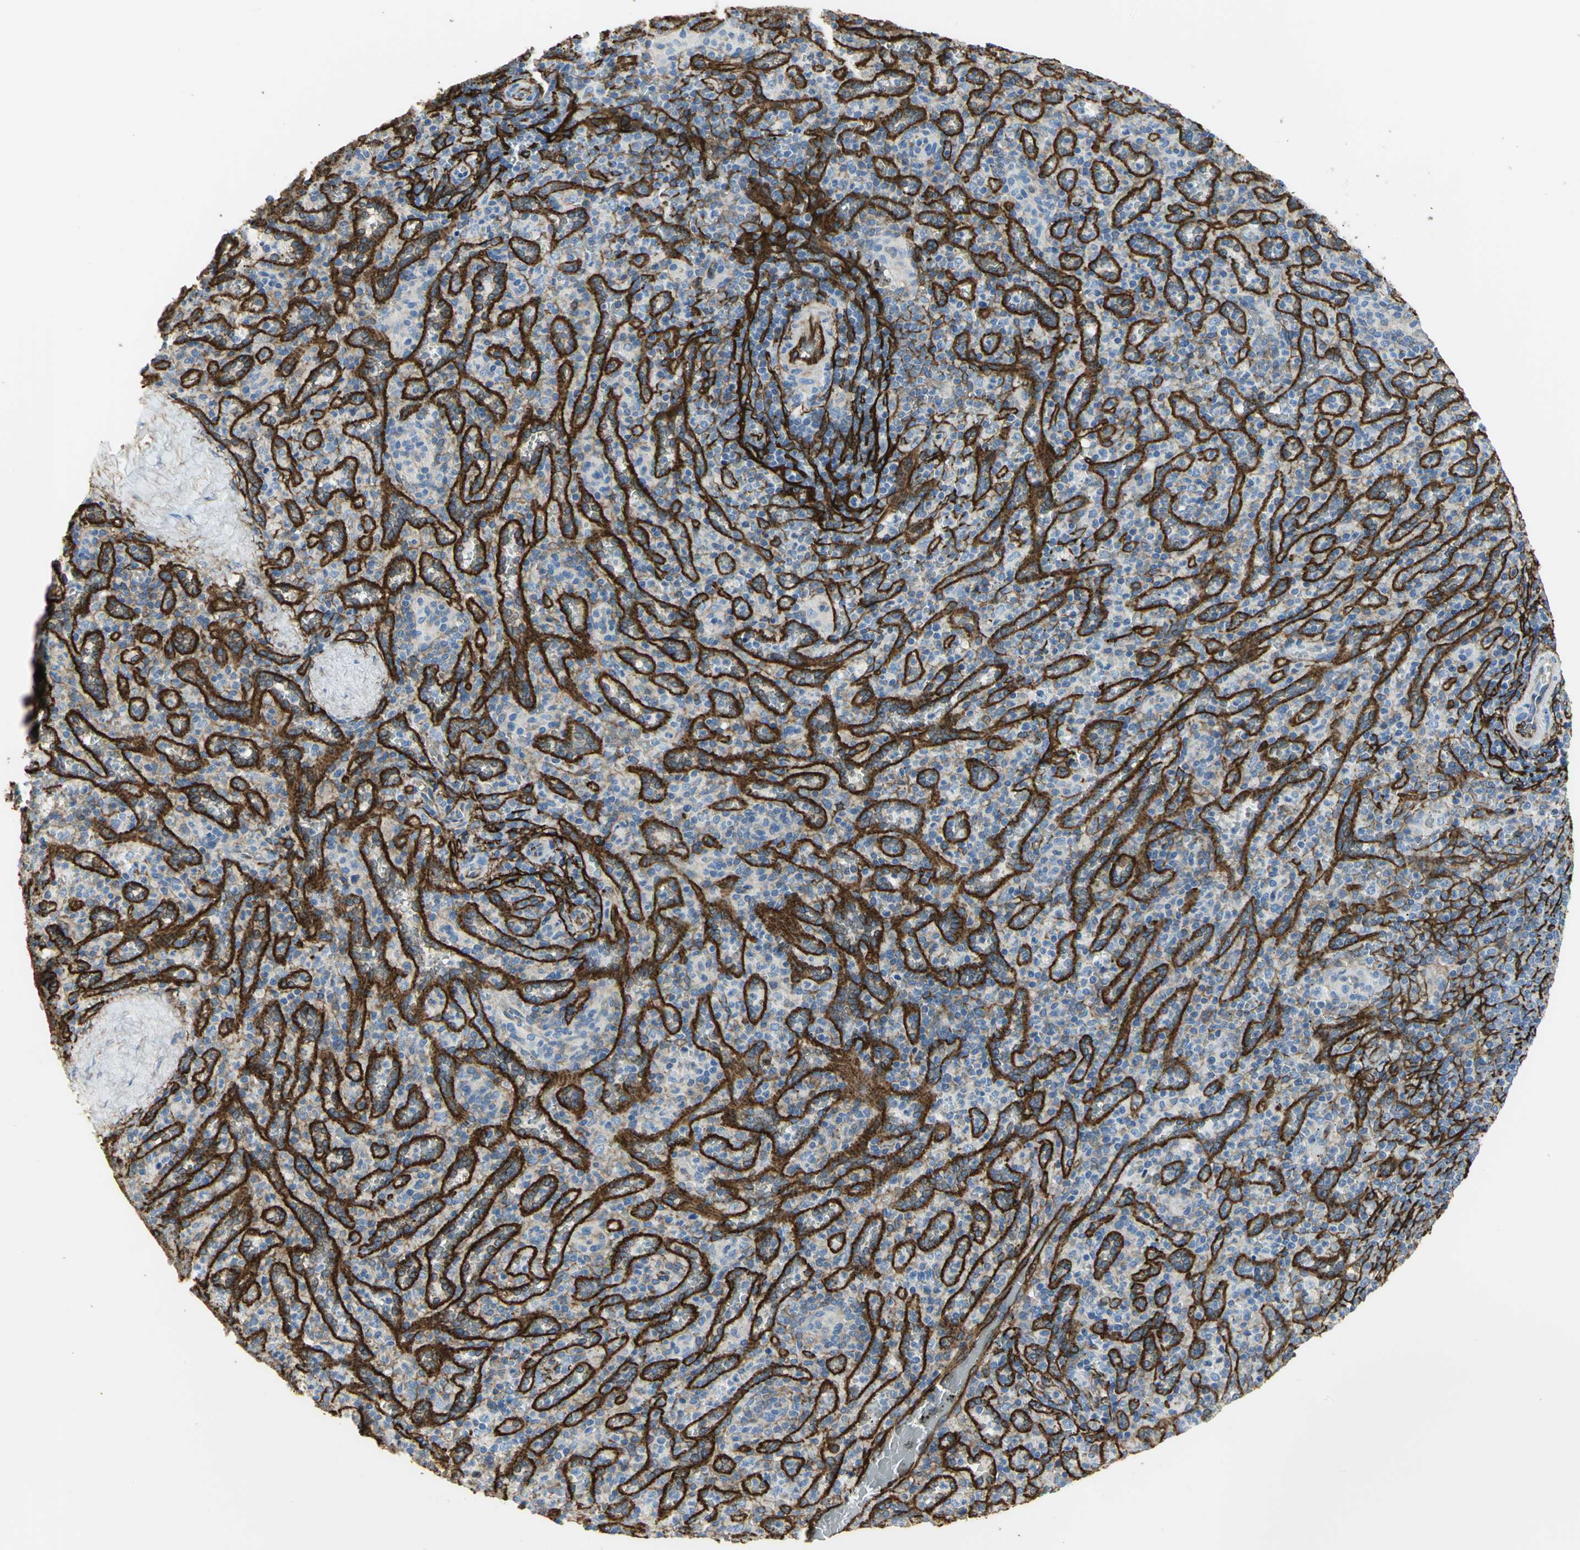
{"staining": {"intensity": "negative", "quantity": "none", "location": "none"}, "tissue": "spleen", "cell_type": "Cells in red pulp", "image_type": "normal", "snomed": [{"axis": "morphology", "description": "Normal tissue, NOS"}, {"axis": "topography", "description": "Spleen"}], "caption": "A high-resolution micrograph shows immunohistochemistry staining of normal spleen, which demonstrates no significant staining in cells in red pulp. The staining is performed using DAB (3,3'-diaminobenzidine) brown chromogen with nuclei counter-stained in using hematoxylin.", "gene": "FLNB", "patient": {"sex": "male", "age": 36}}